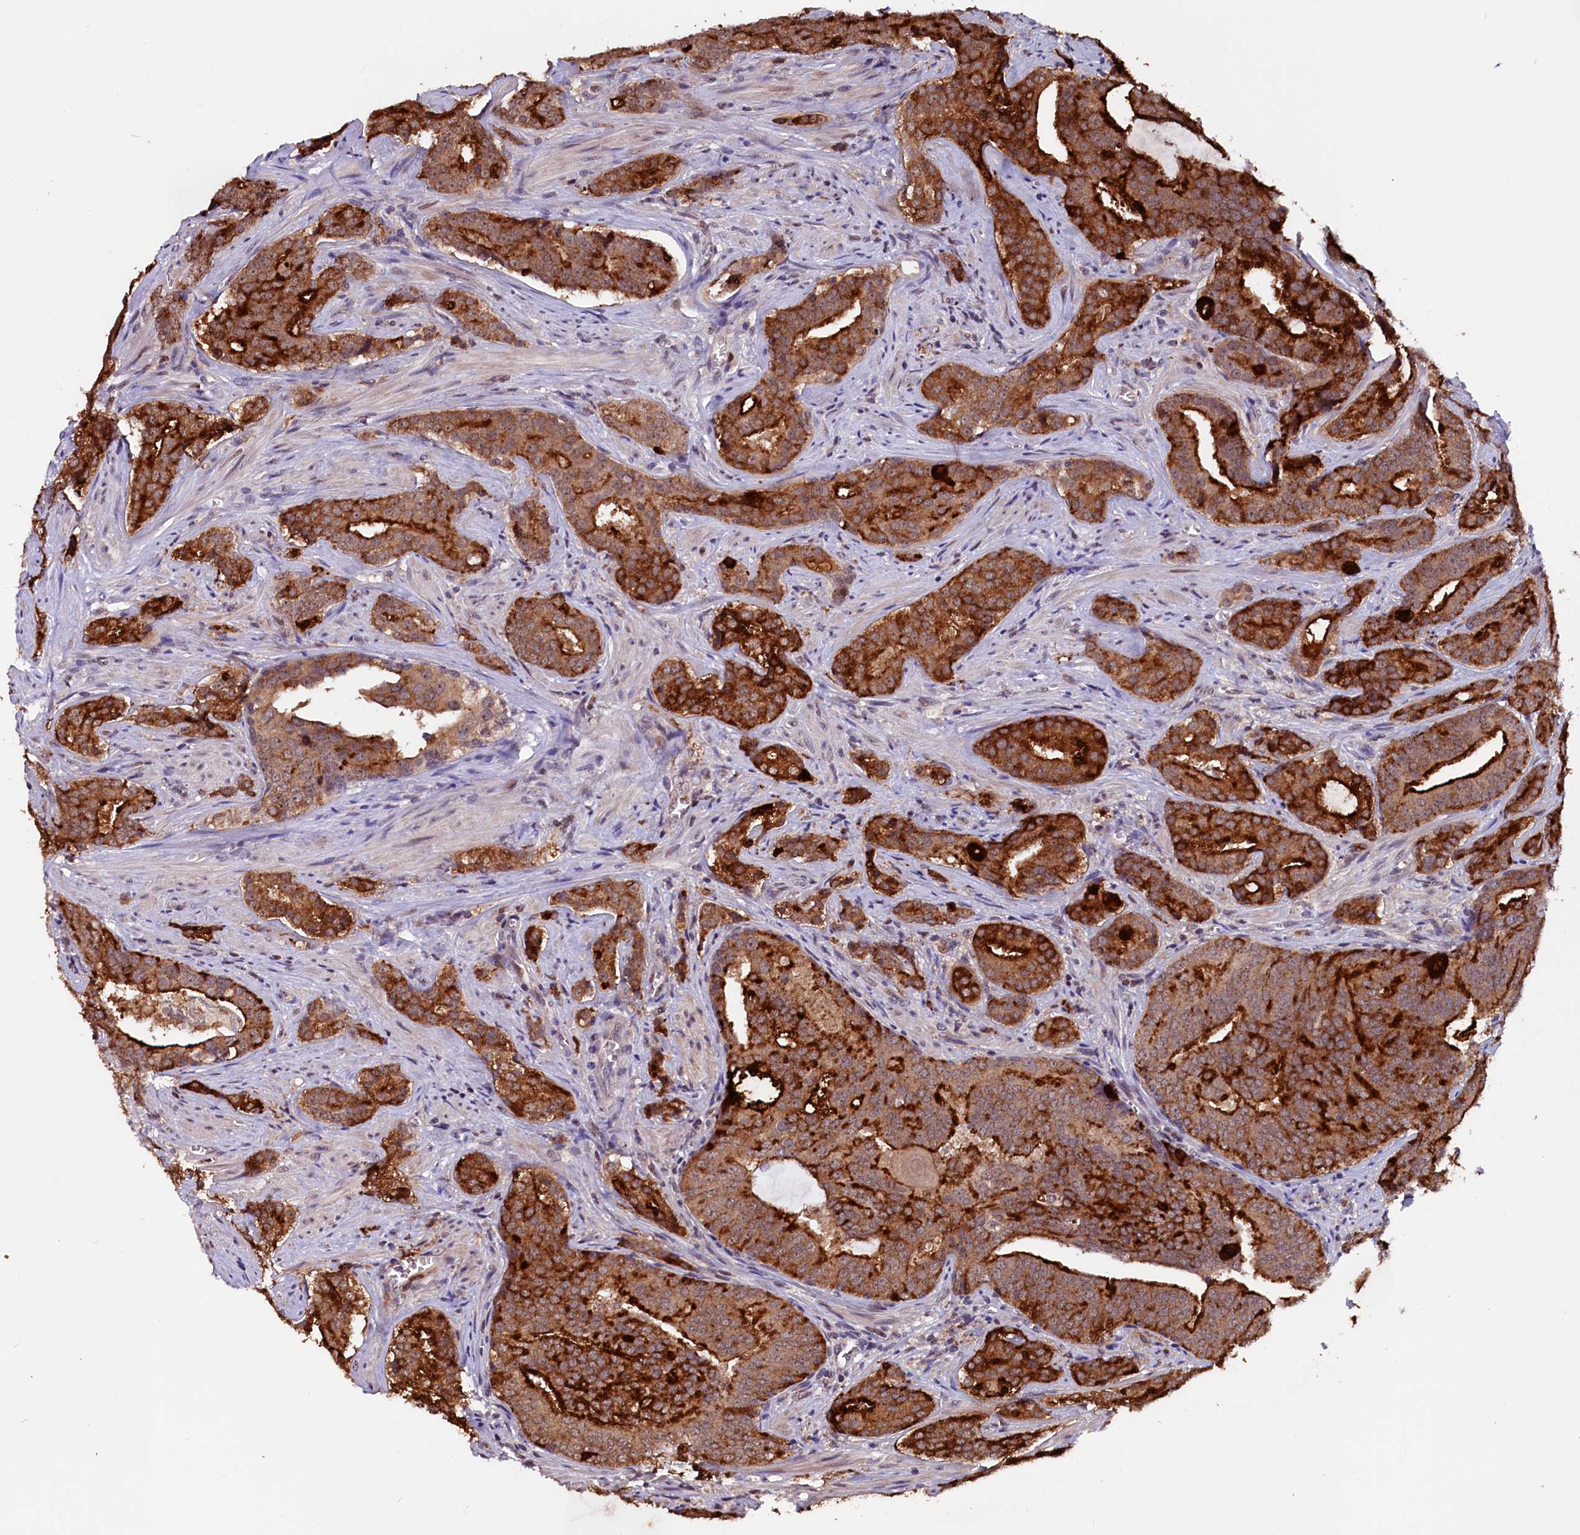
{"staining": {"intensity": "strong", "quantity": ">75%", "location": "cytoplasmic/membranous"}, "tissue": "prostate cancer", "cell_type": "Tumor cells", "image_type": "cancer", "snomed": [{"axis": "morphology", "description": "Adenocarcinoma, High grade"}, {"axis": "topography", "description": "Prostate"}], "caption": "A high amount of strong cytoplasmic/membranous staining is identified in about >75% of tumor cells in prostate cancer (high-grade adenocarcinoma) tissue.", "gene": "RNMT", "patient": {"sex": "male", "age": 55}}